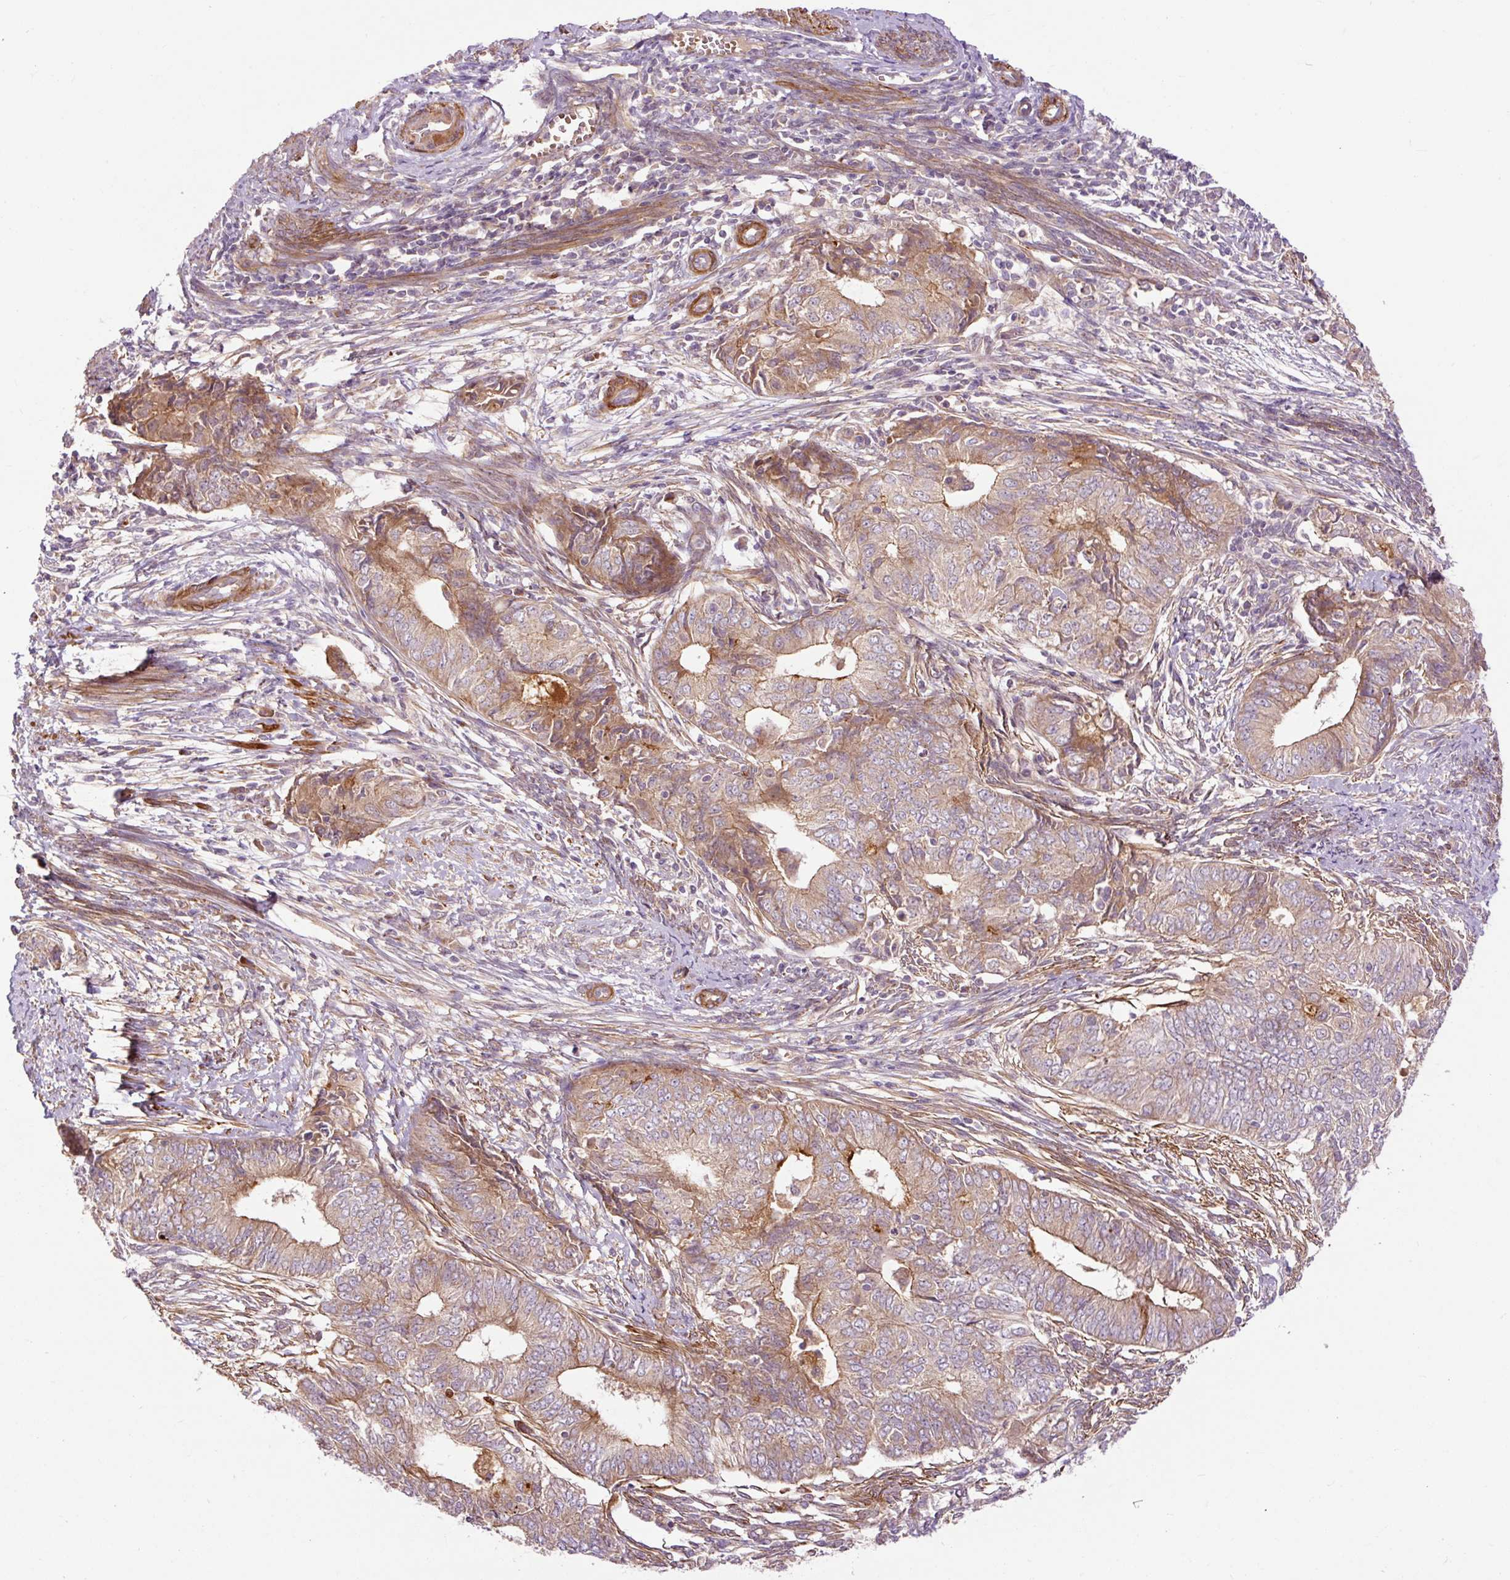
{"staining": {"intensity": "moderate", "quantity": ">75%", "location": "cytoplasmic/membranous"}, "tissue": "endometrial cancer", "cell_type": "Tumor cells", "image_type": "cancer", "snomed": [{"axis": "morphology", "description": "Adenocarcinoma, NOS"}, {"axis": "topography", "description": "Endometrium"}], "caption": "This is an image of immunohistochemistry (IHC) staining of adenocarcinoma (endometrial), which shows moderate expression in the cytoplasmic/membranous of tumor cells.", "gene": "RIPOR3", "patient": {"sex": "female", "age": 62}}